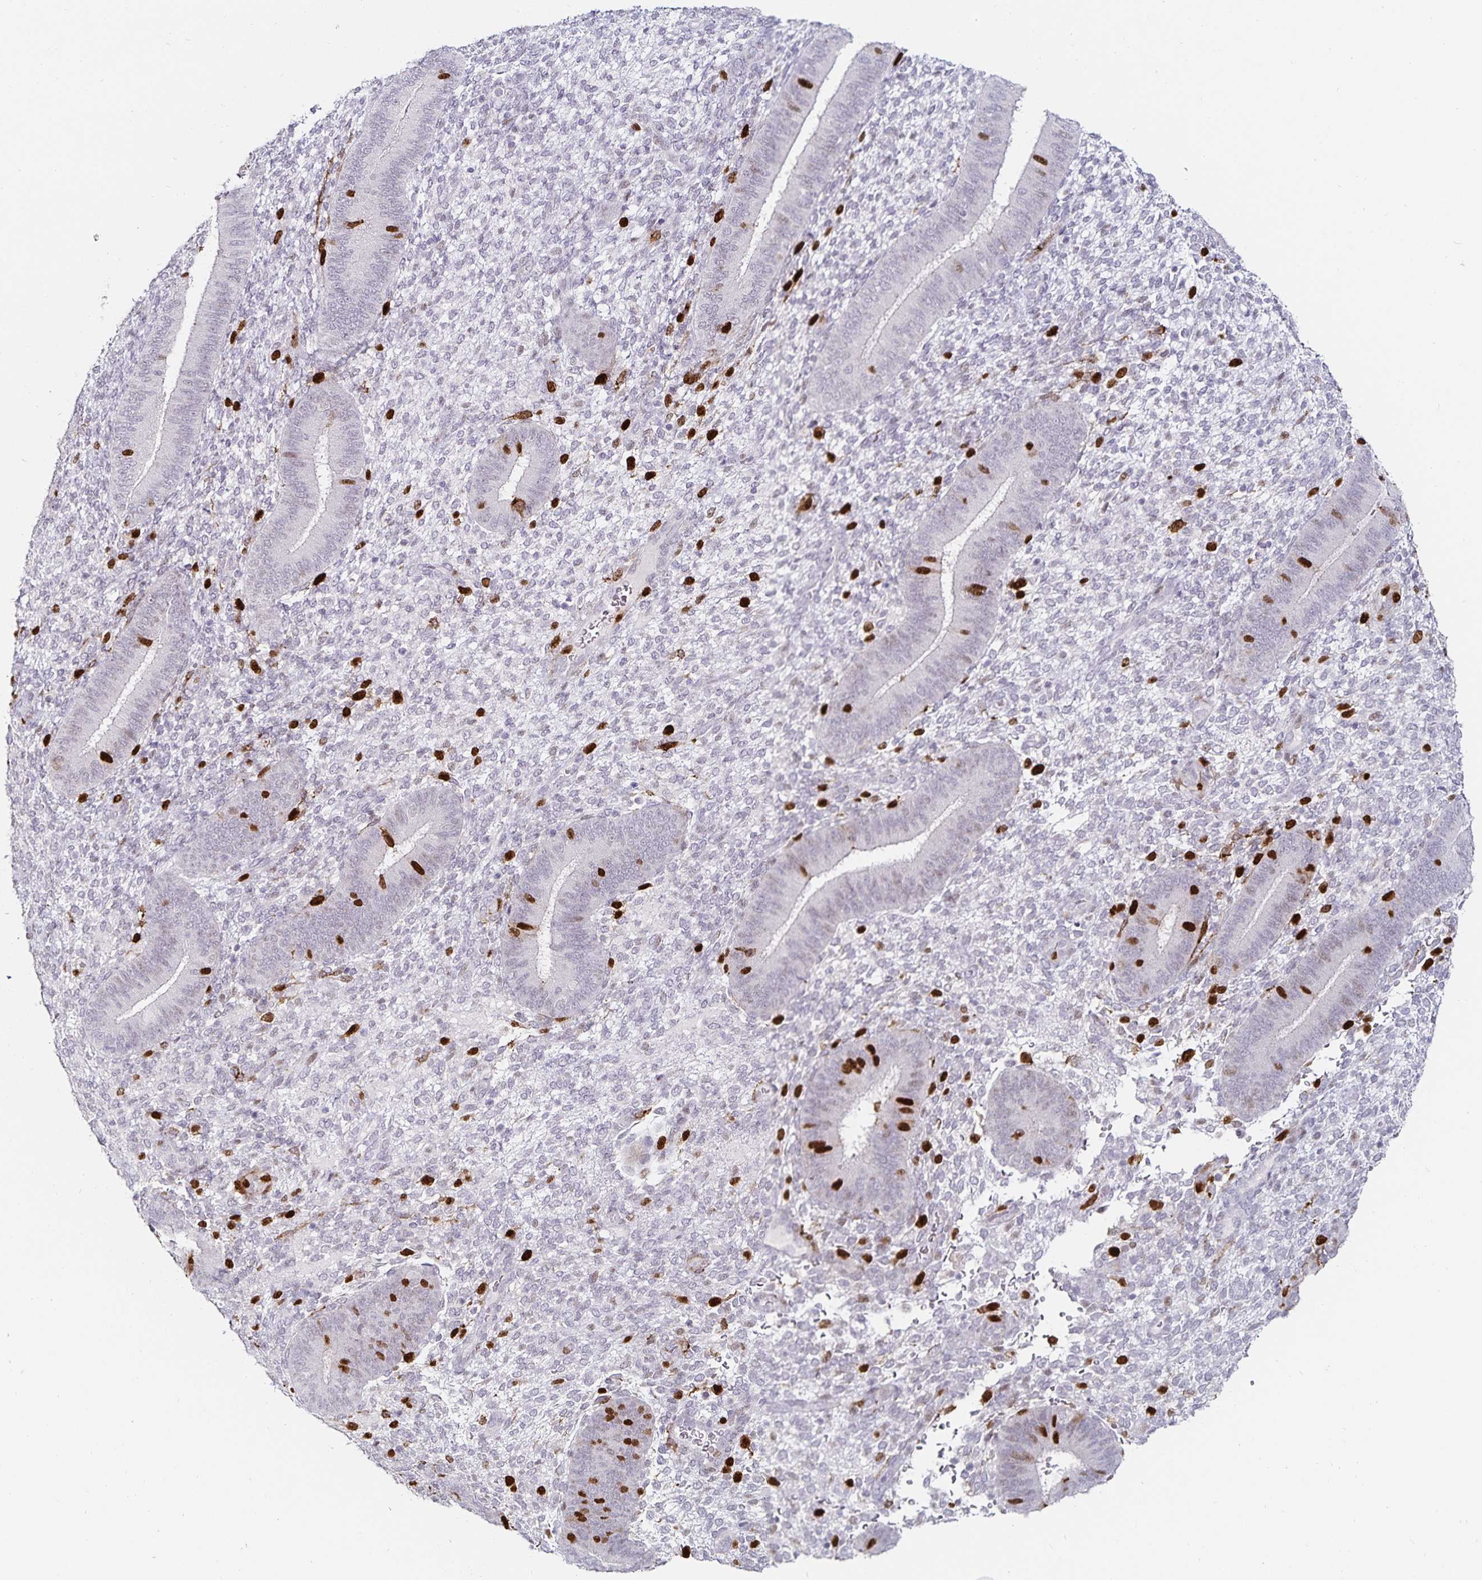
{"staining": {"intensity": "strong", "quantity": "<25%", "location": "nuclear"}, "tissue": "endometrium", "cell_type": "Cells in endometrial stroma", "image_type": "normal", "snomed": [{"axis": "morphology", "description": "Normal tissue, NOS"}, {"axis": "topography", "description": "Endometrium"}], "caption": "Protein staining reveals strong nuclear positivity in approximately <25% of cells in endometrial stroma in unremarkable endometrium. (DAB (3,3'-diaminobenzidine) IHC, brown staining for protein, blue staining for nuclei).", "gene": "ANLN", "patient": {"sex": "female", "age": 39}}